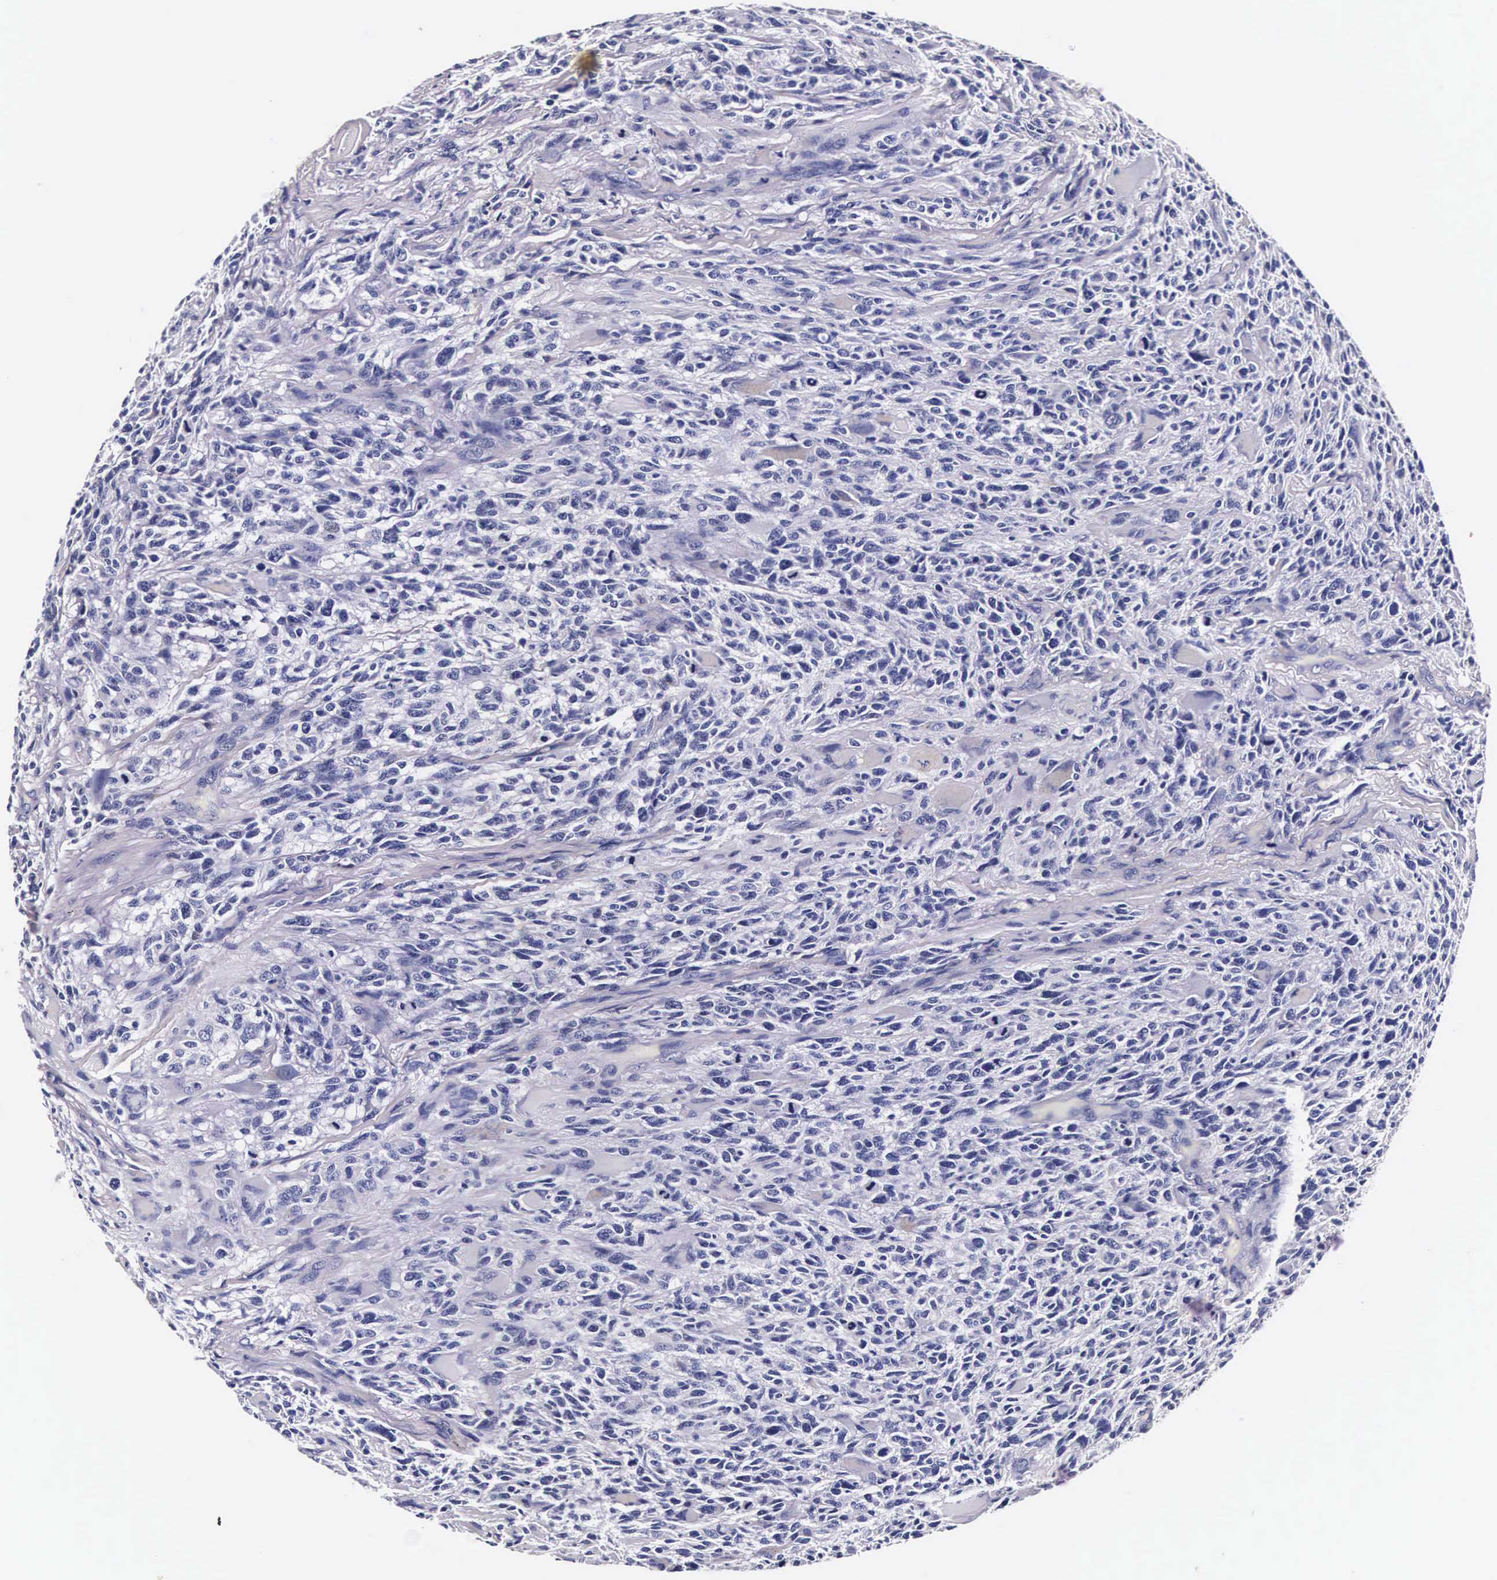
{"staining": {"intensity": "negative", "quantity": "none", "location": "none"}, "tissue": "glioma", "cell_type": "Tumor cells", "image_type": "cancer", "snomed": [{"axis": "morphology", "description": "Glioma, malignant, High grade"}, {"axis": "topography", "description": "Brain"}], "caption": "Micrograph shows no protein staining in tumor cells of malignant high-grade glioma tissue.", "gene": "CTSB", "patient": {"sex": "male", "age": 69}}